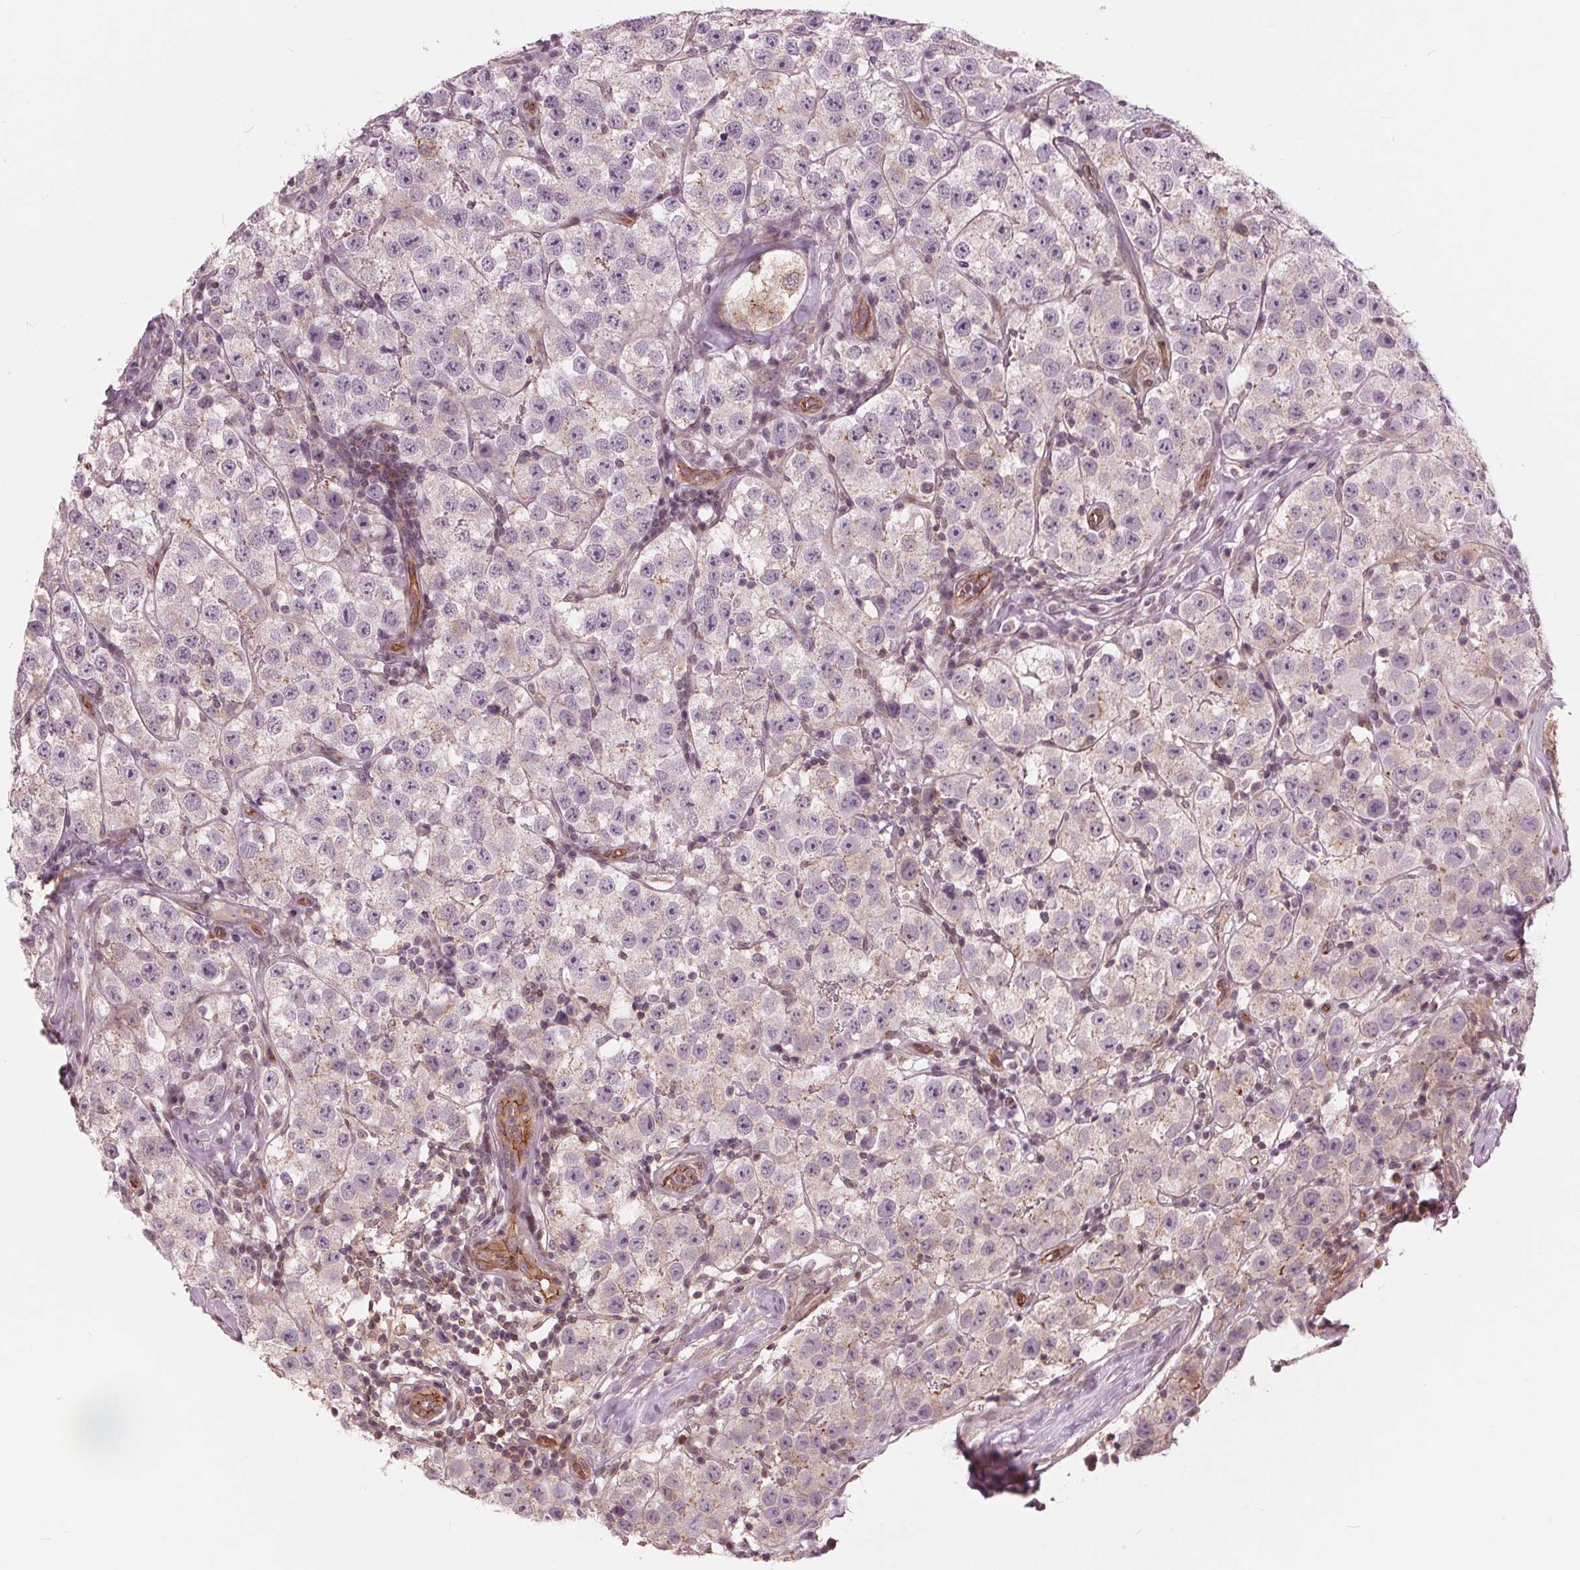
{"staining": {"intensity": "negative", "quantity": "none", "location": "none"}, "tissue": "testis cancer", "cell_type": "Tumor cells", "image_type": "cancer", "snomed": [{"axis": "morphology", "description": "Seminoma, NOS"}, {"axis": "topography", "description": "Testis"}], "caption": "Tumor cells show no significant expression in seminoma (testis).", "gene": "TXNIP", "patient": {"sex": "male", "age": 34}}